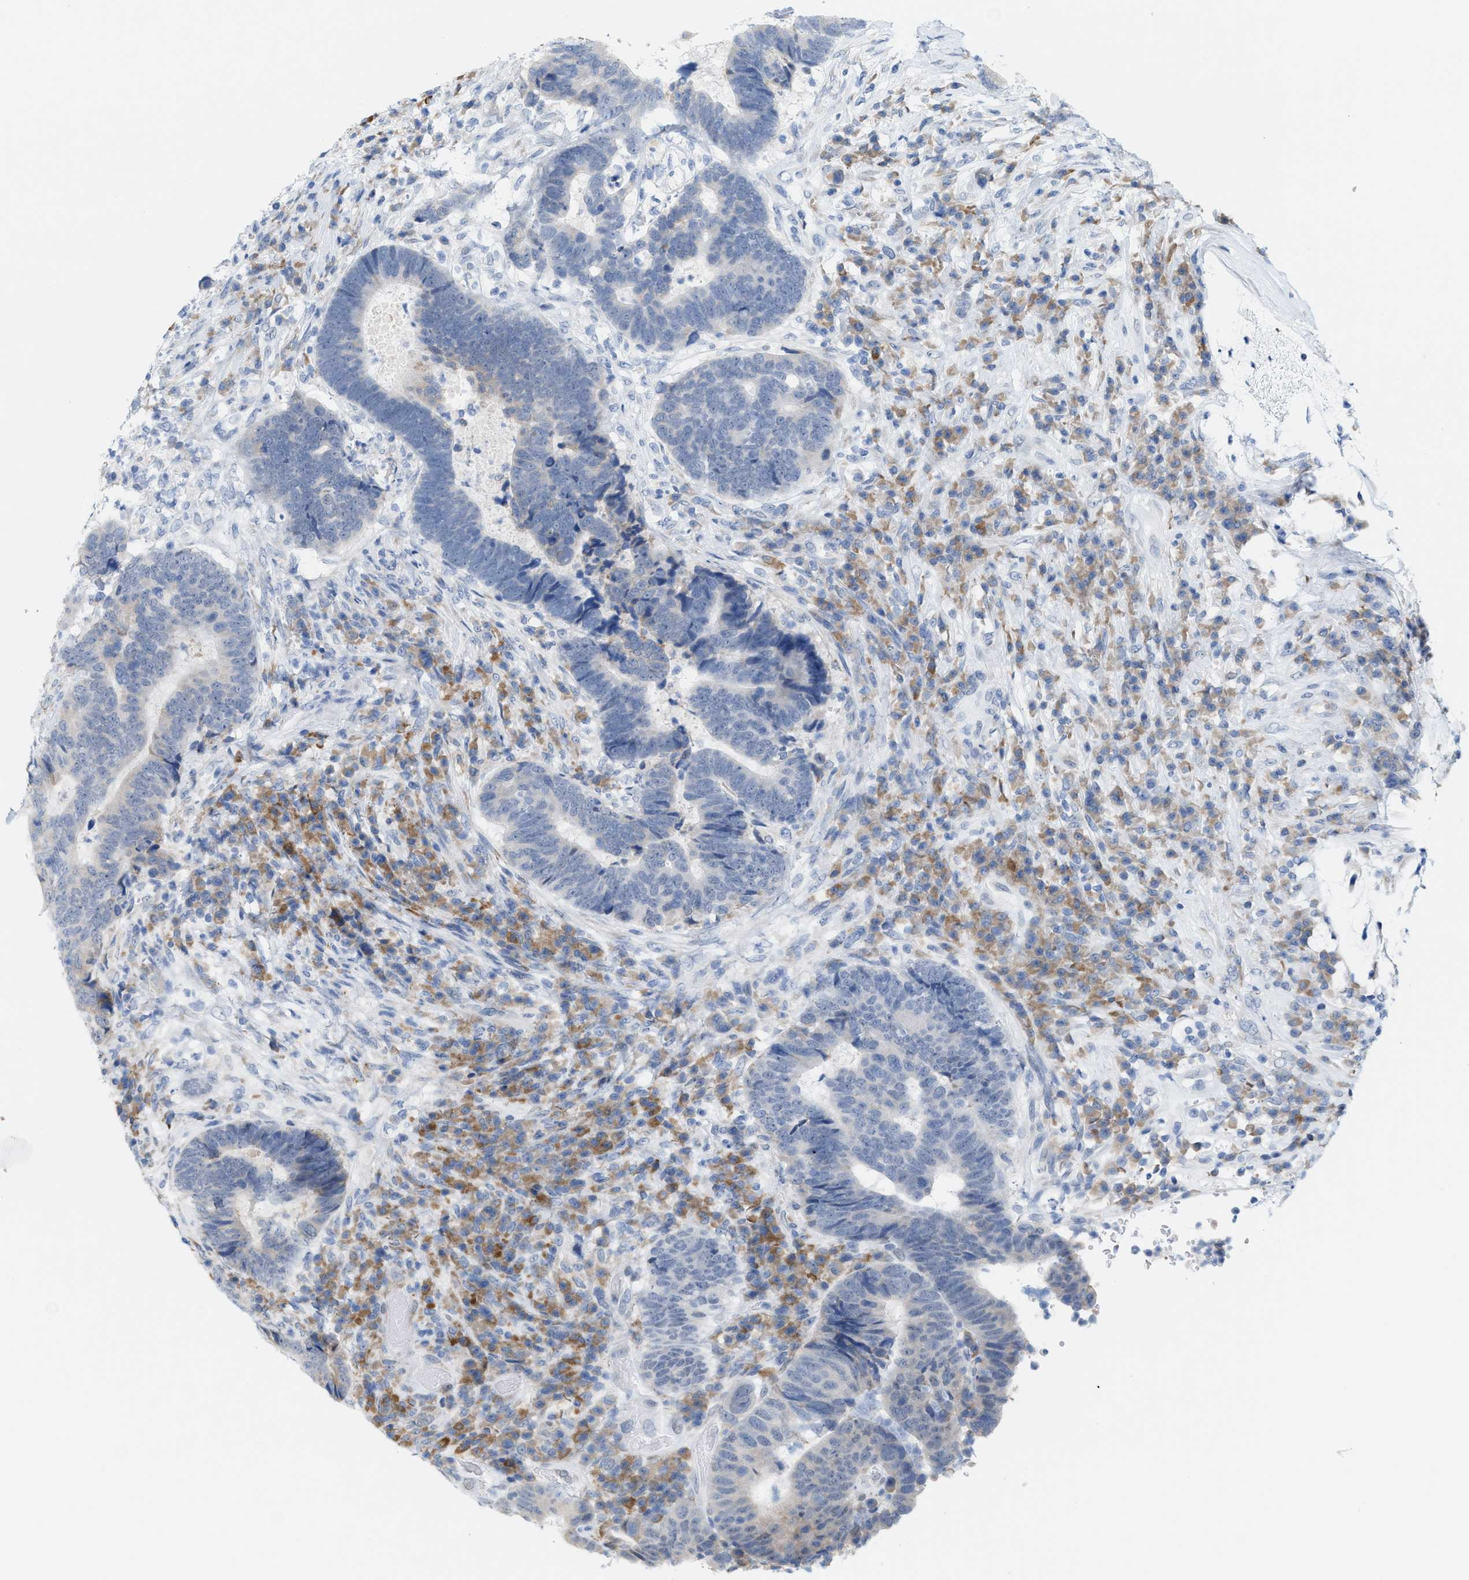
{"staining": {"intensity": "weak", "quantity": "<25%", "location": "cytoplasmic/membranous"}, "tissue": "colorectal cancer", "cell_type": "Tumor cells", "image_type": "cancer", "snomed": [{"axis": "morphology", "description": "Adenocarcinoma, NOS"}, {"axis": "topography", "description": "Rectum"}], "caption": "Immunohistochemistry (IHC) image of neoplastic tissue: human colorectal adenocarcinoma stained with DAB (3,3'-diaminobenzidine) reveals no significant protein positivity in tumor cells.", "gene": "KIFC3", "patient": {"sex": "female", "age": 89}}